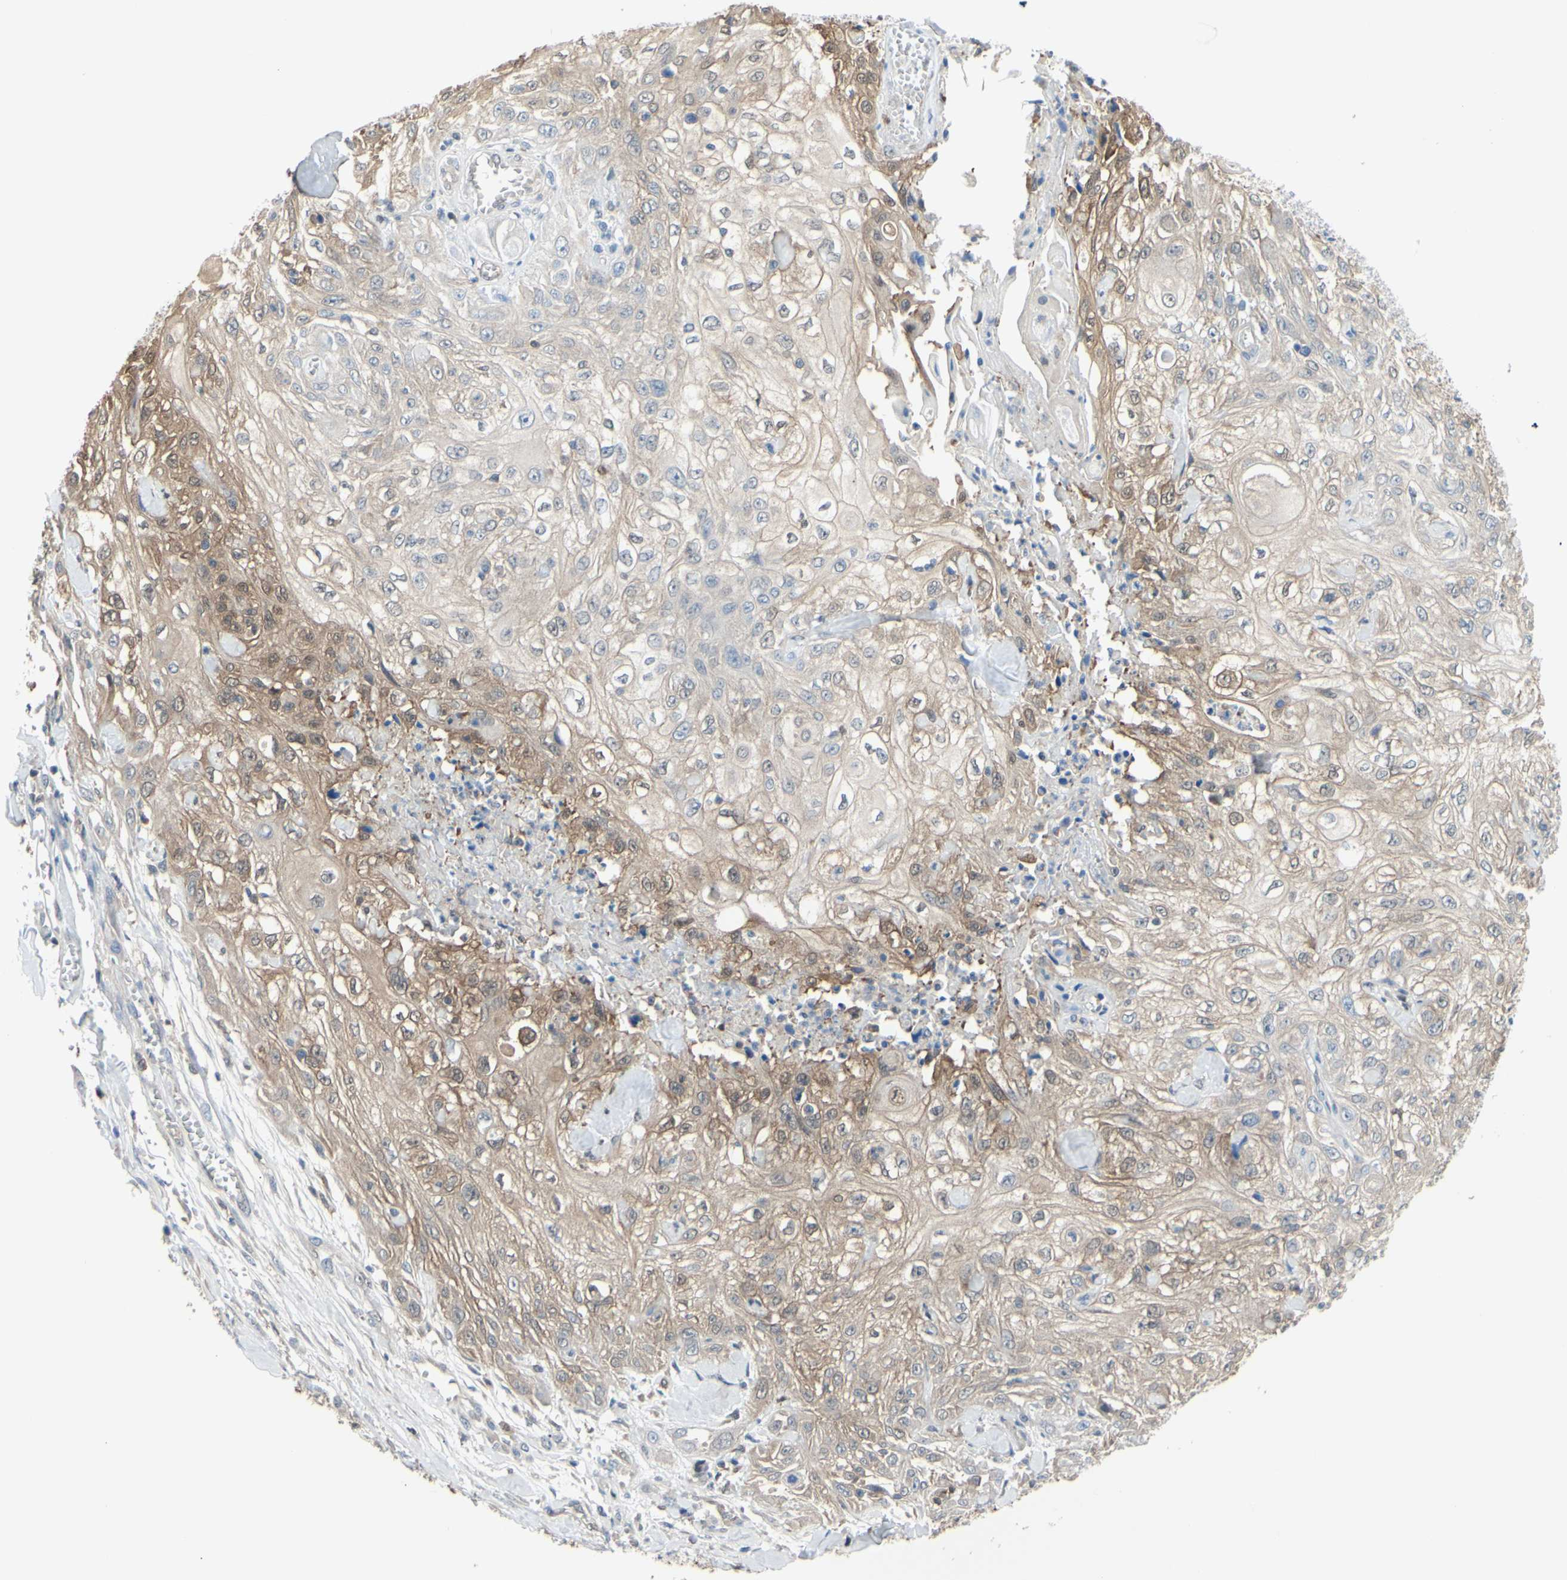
{"staining": {"intensity": "weak", "quantity": "<25%", "location": "cytoplasmic/membranous"}, "tissue": "skin cancer", "cell_type": "Tumor cells", "image_type": "cancer", "snomed": [{"axis": "morphology", "description": "Squamous cell carcinoma, NOS"}, {"axis": "morphology", "description": "Squamous cell carcinoma, metastatic, NOS"}, {"axis": "topography", "description": "Skin"}, {"axis": "topography", "description": "Lymph node"}], "caption": "The micrograph demonstrates no staining of tumor cells in skin cancer (squamous cell carcinoma). The staining was performed using DAB (3,3'-diaminobenzidine) to visualize the protein expression in brown, while the nuclei were stained in blue with hematoxylin (Magnification: 20x).", "gene": "UPK3B", "patient": {"sex": "male", "age": 75}}